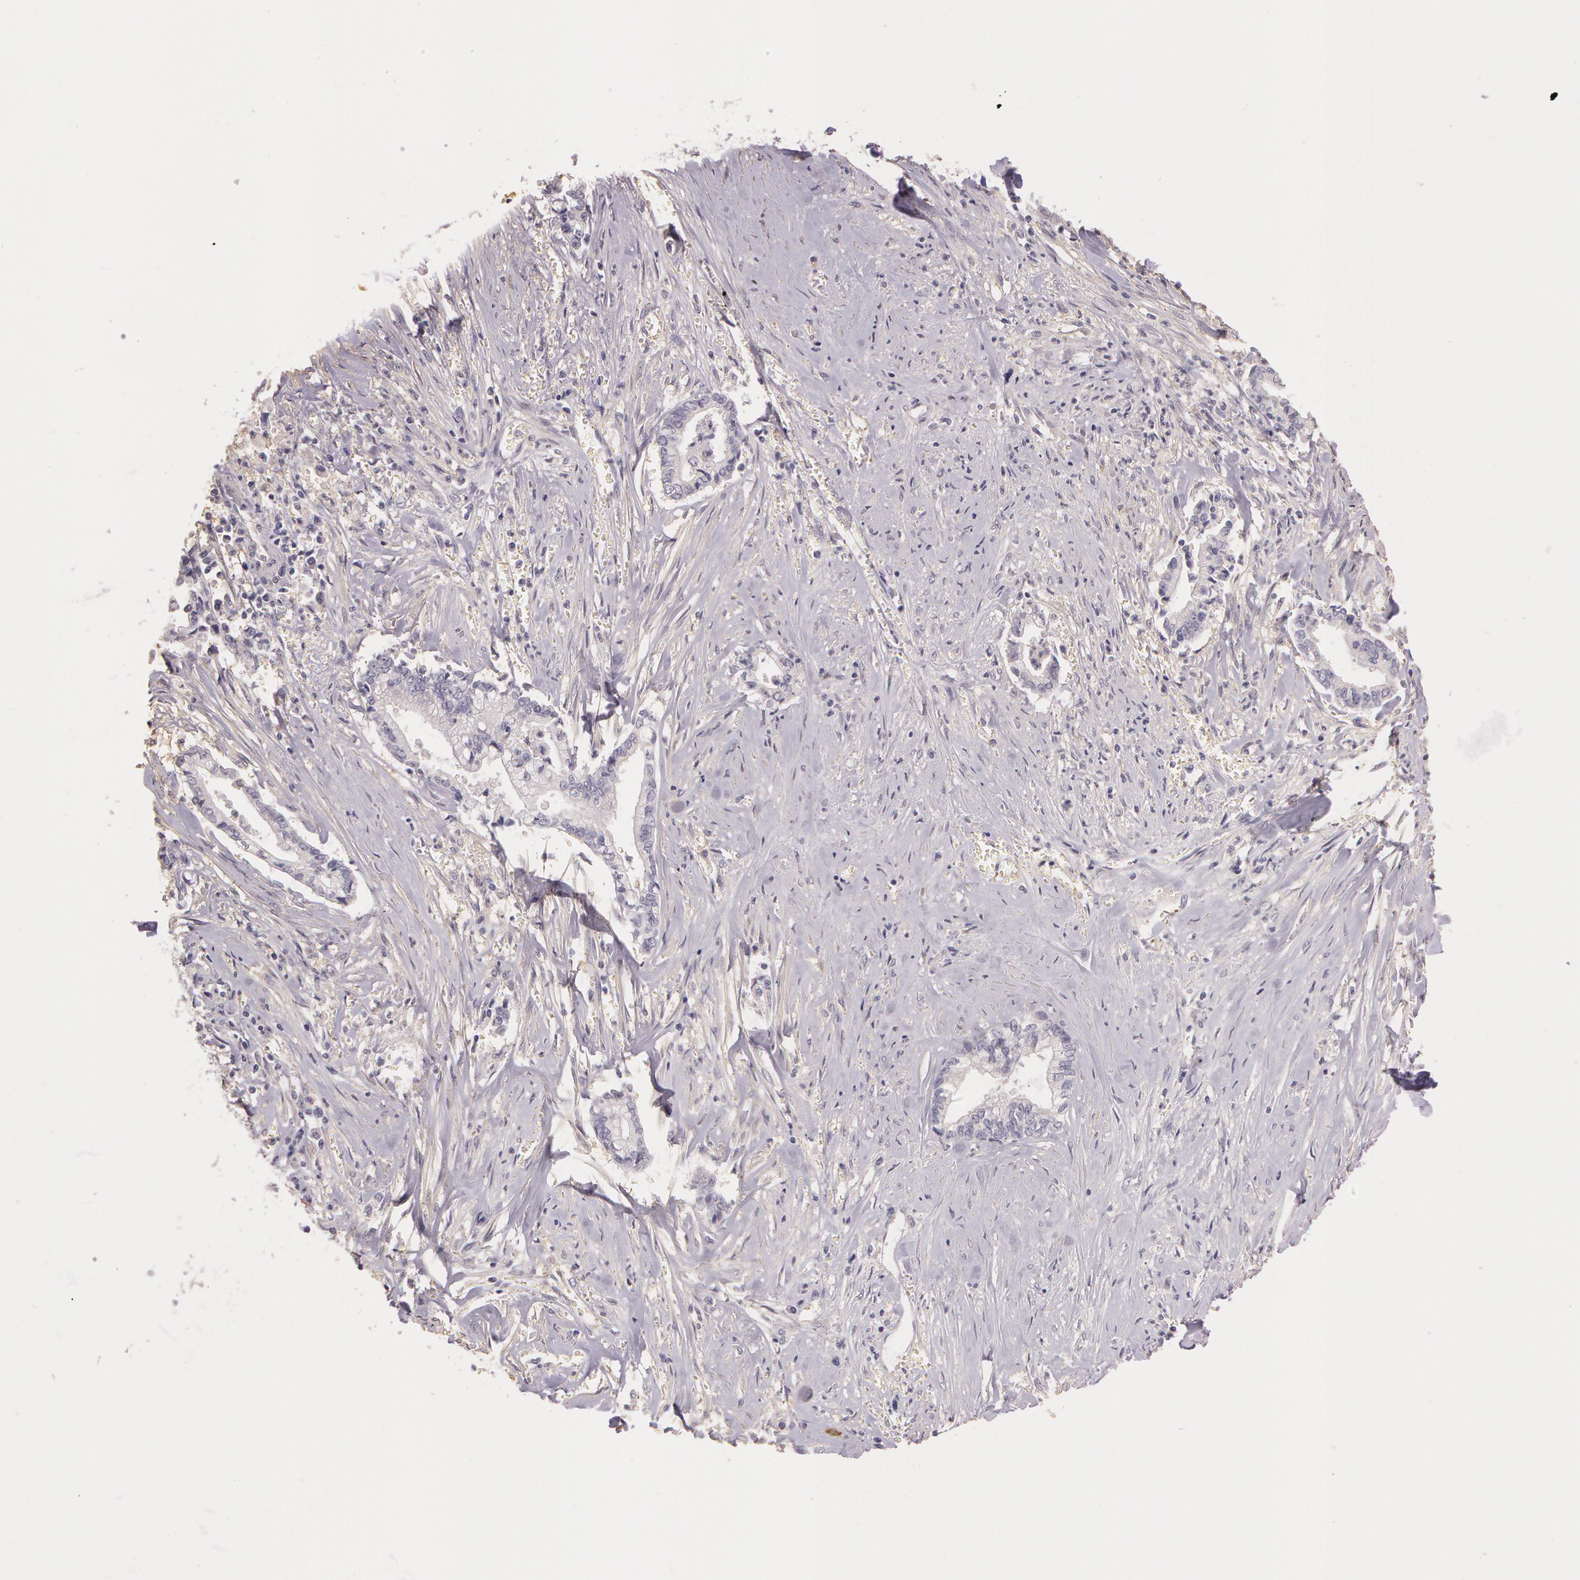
{"staining": {"intensity": "negative", "quantity": "none", "location": "none"}, "tissue": "liver cancer", "cell_type": "Tumor cells", "image_type": "cancer", "snomed": [{"axis": "morphology", "description": "Cholangiocarcinoma"}, {"axis": "topography", "description": "Liver"}], "caption": "High magnification brightfield microscopy of liver cancer (cholangiocarcinoma) stained with DAB (brown) and counterstained with hematoxylin (blue): tumor cells show no significant staining.", "gene": "G2E3", "patient": {"sex": "male", "age": 57}}